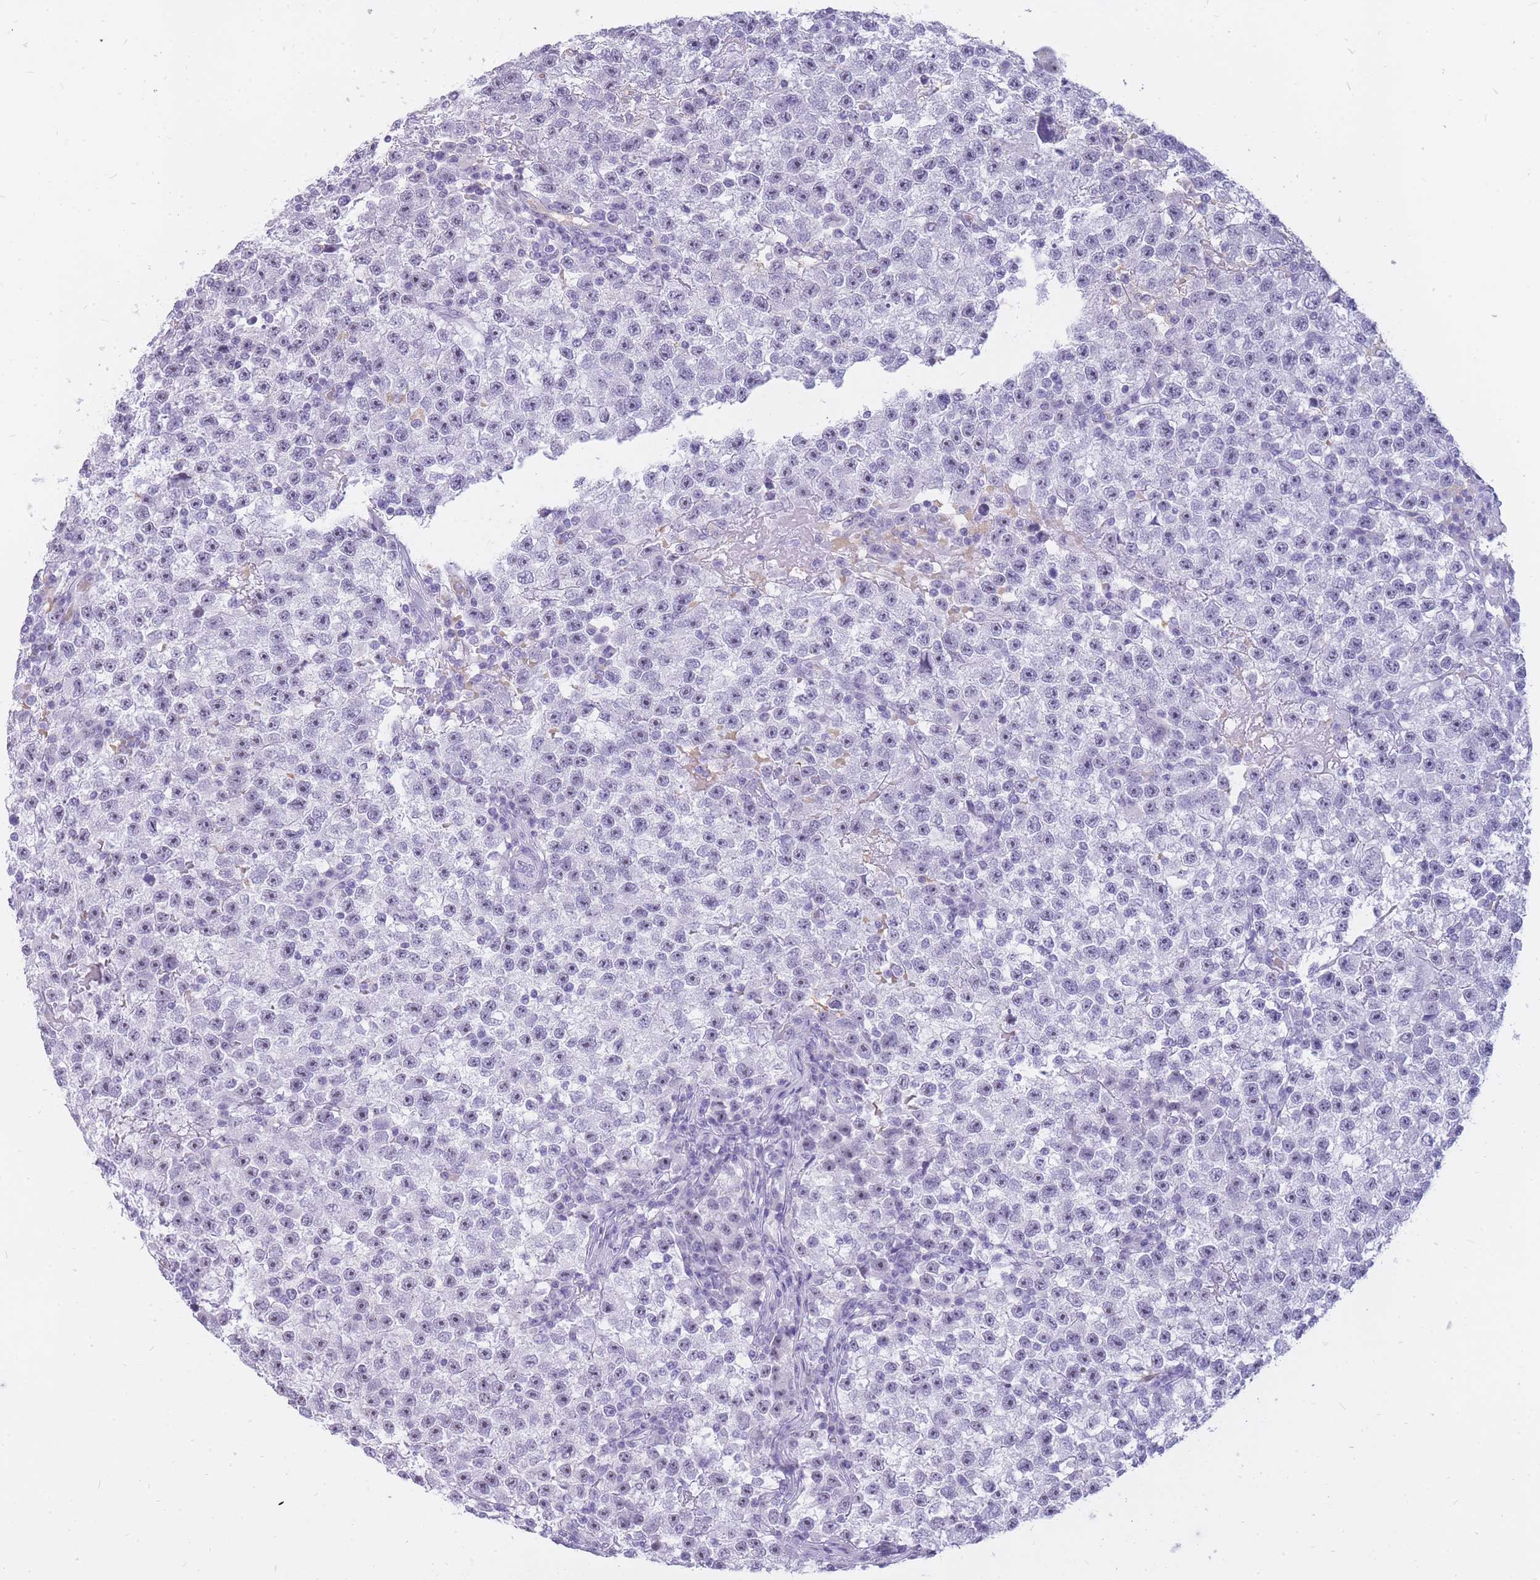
{"staining": {"intensity": "negative", "quantity": "none", "location": "none"}, "tissue": "testis cancer", "cell_type": "Tumor cells", "image_type": "cancer", "snomed": [{"axis": "morphology", "description": "Seminoma, NOS"}, {"axis": "topography", "description": "Testis"}], "caption": "Image shows no protein staining in tumor cells of testis cancer (seminoma) tissue.", "gene": "INS", "patient": {"sex": "male", "age": 22}}